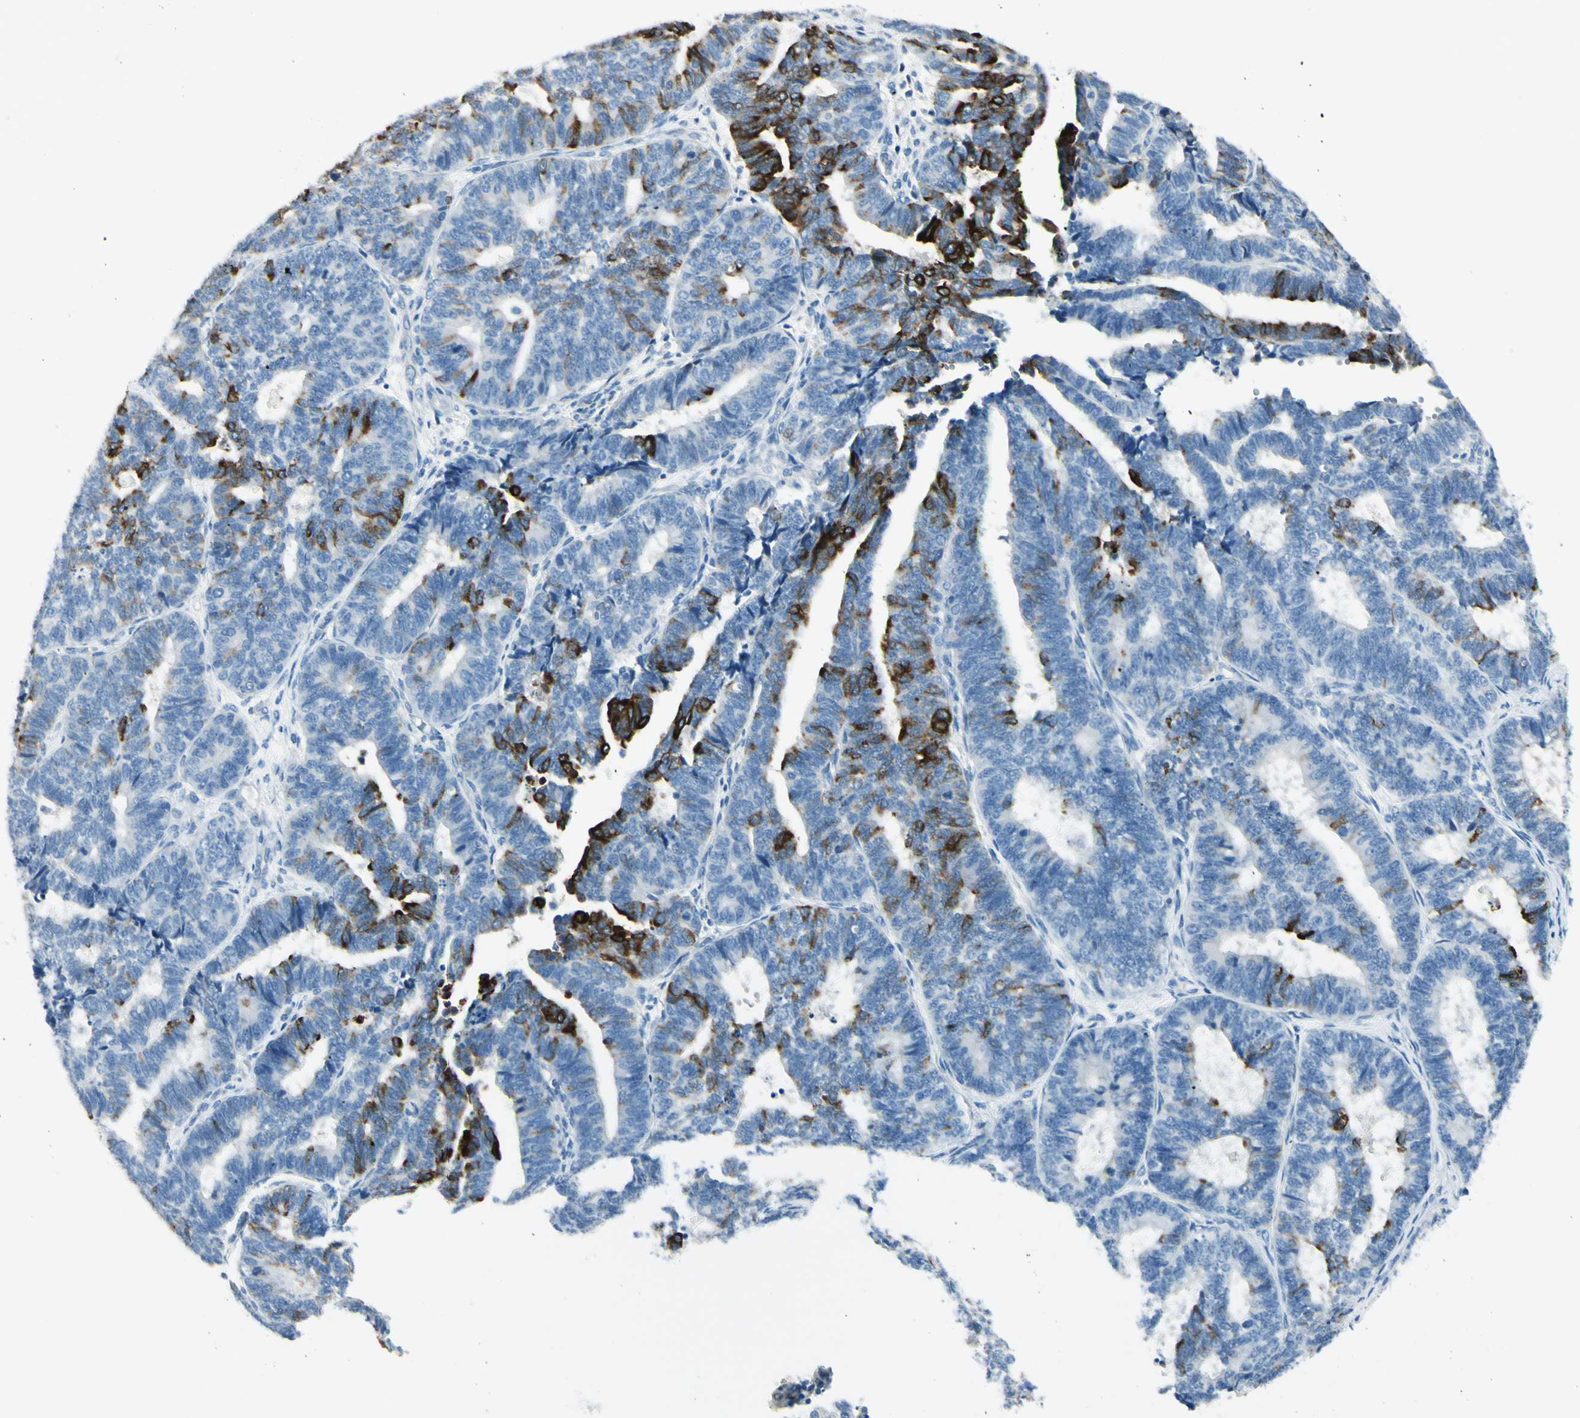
{"staining": {"intensity": "strong", "quantity": "<25%", "location": "cytoplasmic/membranous"}, "tissue": "endometrial cancer", "cell_type": "Tumor cells", "image_type": "cancer", "snomed": [{"axis": "morphology", "description": "Adenocarcinoma, NOS"}, {"axis": "topography", "description": "Endometrium"}], "caption": "Human endometrial adenocarcinoma stained with a protein marker reveals strong staining in tumor cells.", "gene": "DLG4", "patient": {"sex": "female", "age": 70}}